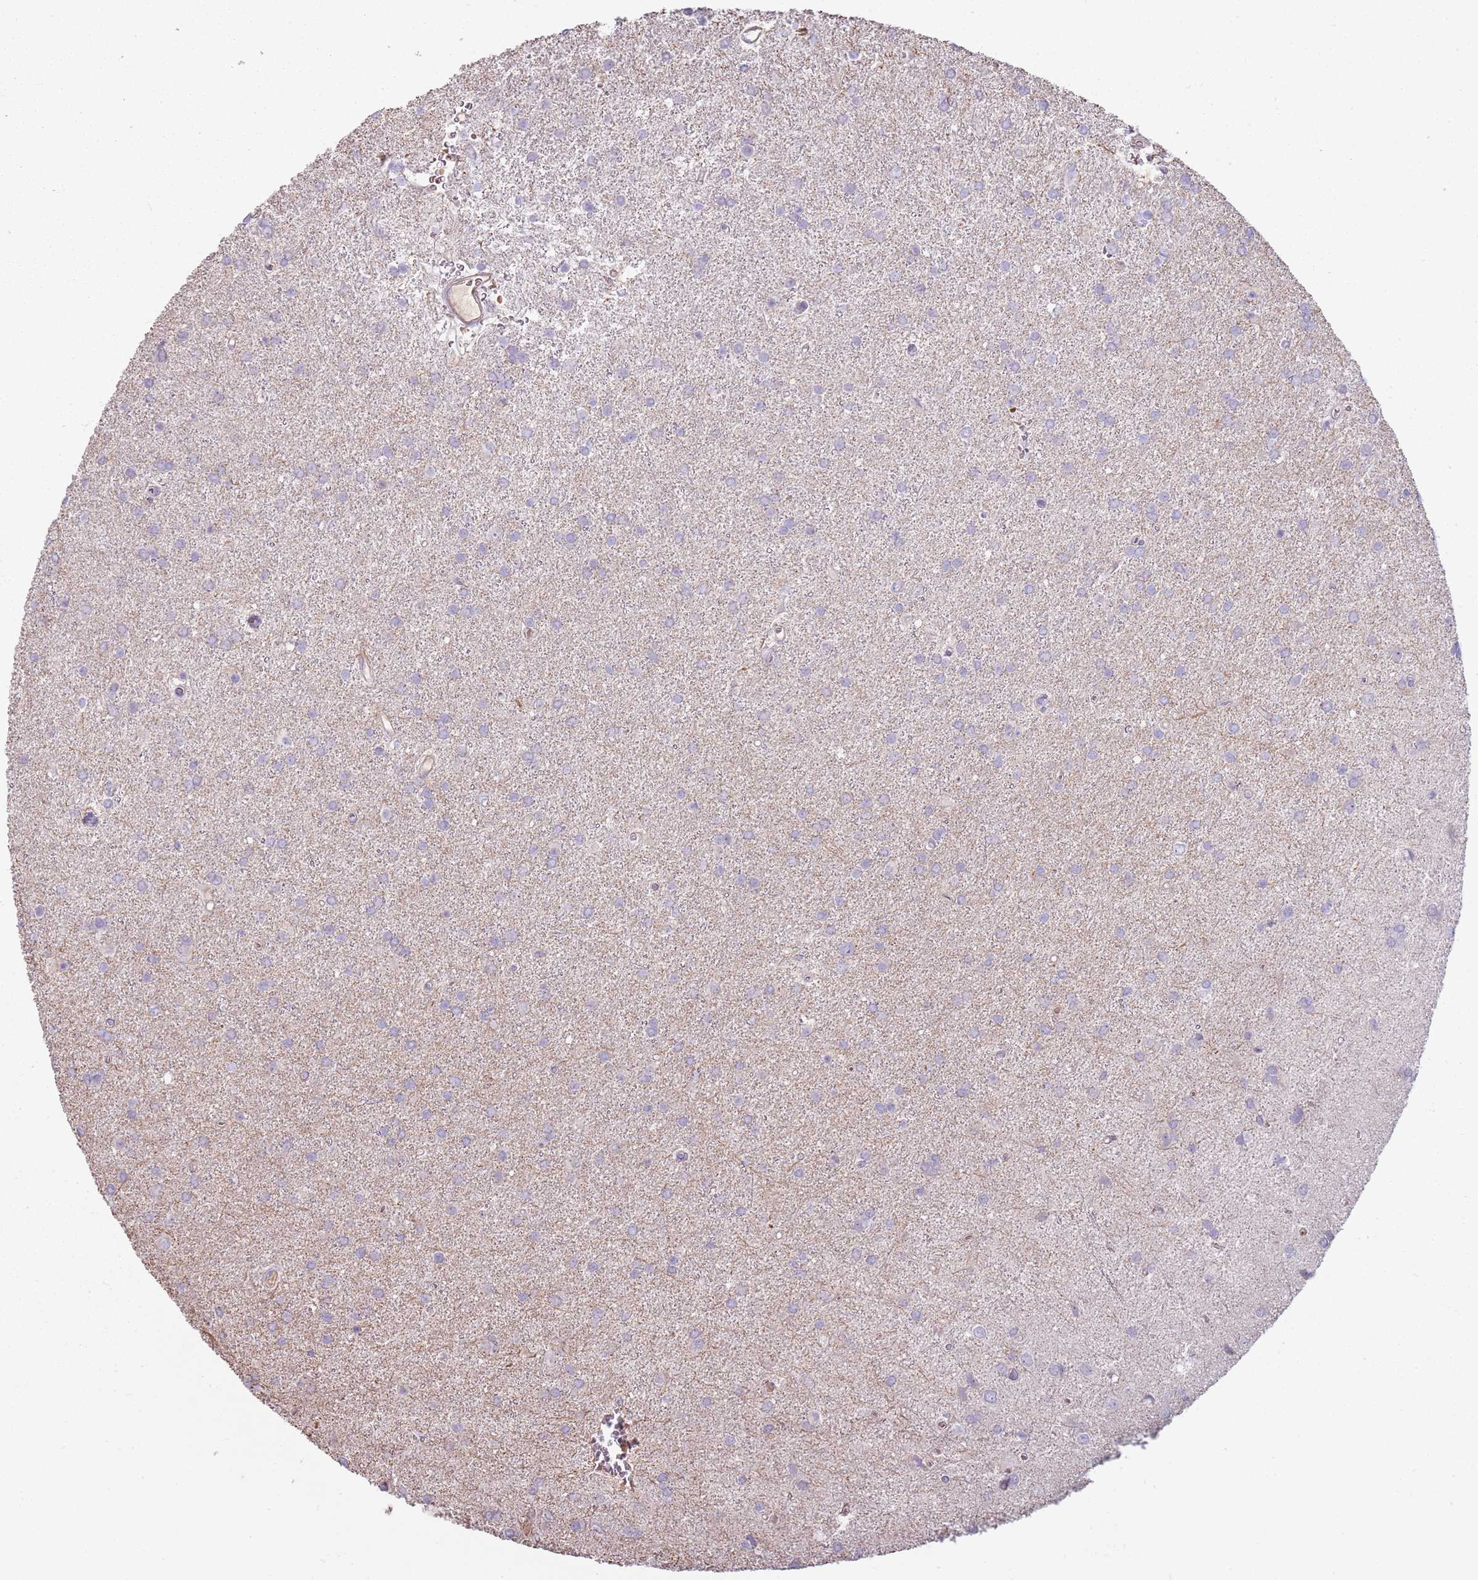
{"staining": {"intensity": "negative", "quantity": "none", "location": "none"}, "tissue": "glioma", "cell_type": "Tumor cells", "image_type": "cancer", "snomed": [{"axis": "morphology", "description": "Glioma, malignant, High grade"}, {"axis": "topography", "description": "Brain"}], "caption": "Photomicrograph shows no protein staining in tumor cells of malignant glioma (high-grade) tissue.", "gene": "MCUB", "patient": {"sex": "female", "age": 50}}